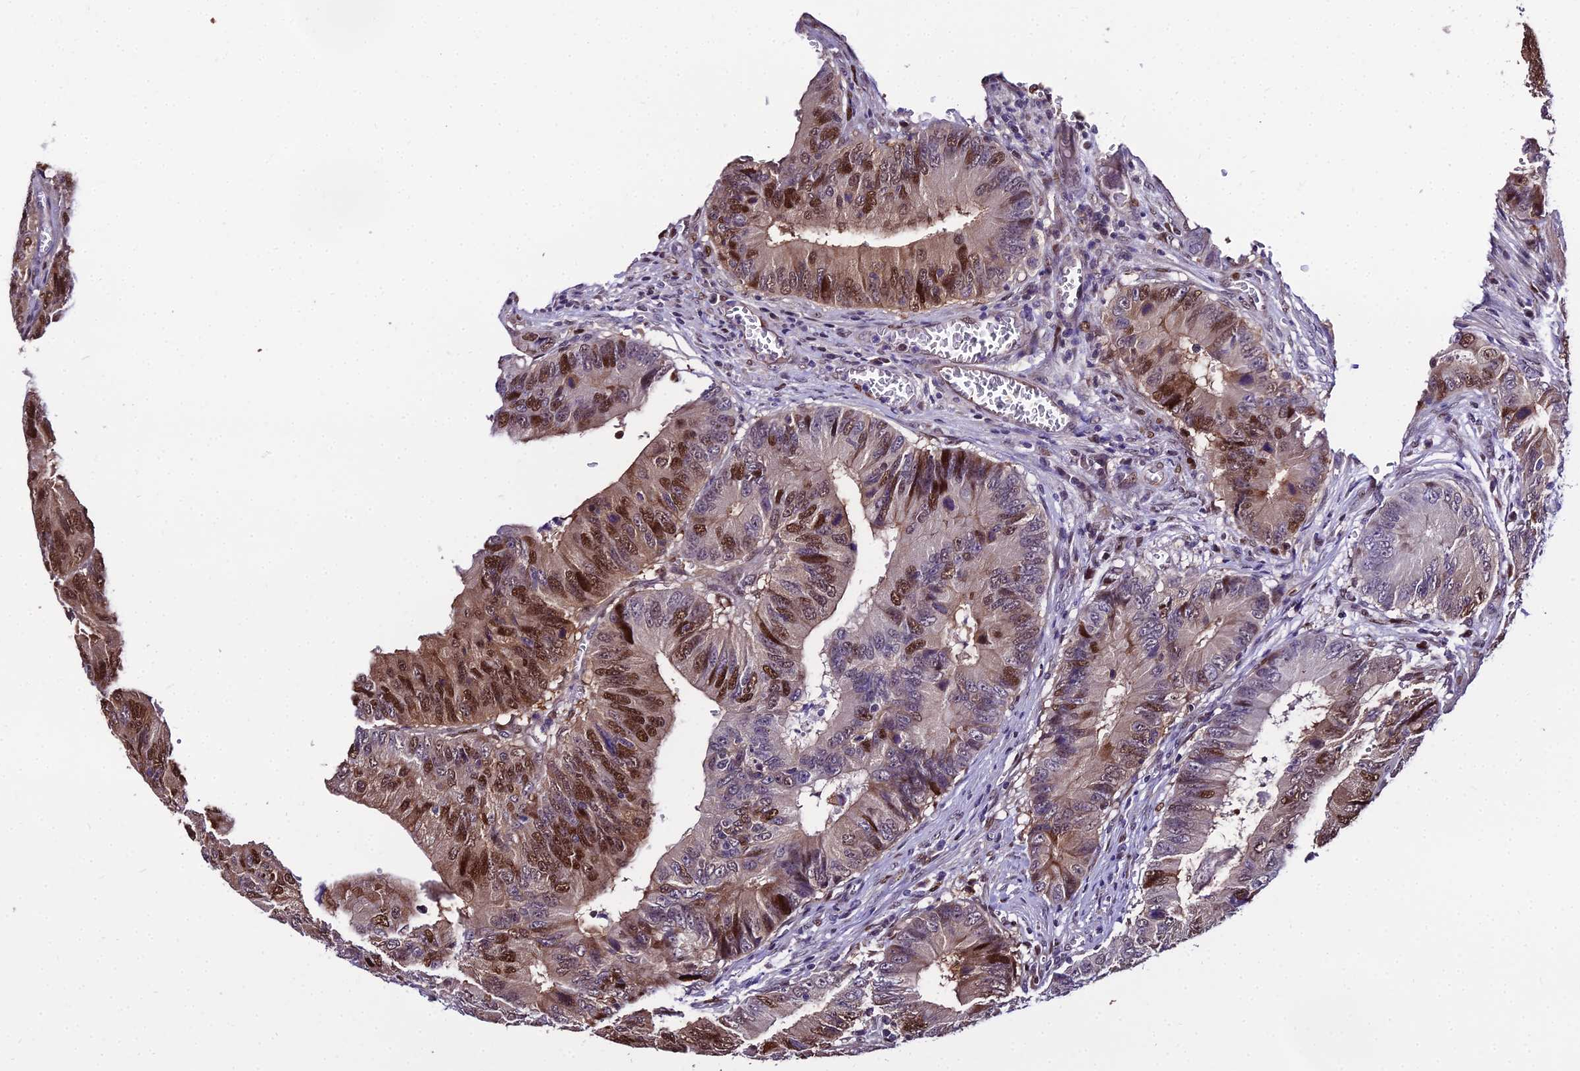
{"staining": {"intensity": "moderate", "quantity": "25%-75%", "location": "nuclear"}, "tissue": "colorectal cancer", "cell_type": "Tumor cells", "image_type": "cancer", "snomed": [{"axis": "morphology", "description": "Adenocarcinoma, NOS"}, {"axis": "topography", "description": "Colon"}], "caption": "Immunohistochemical staining of human colorectal adenocarcinoma shows moderate nuclear protein staining in about 25%-75% of tumor cells. The protein is shown in brown color, while the nuclei are stained blue.", "gene": "TRIML2", "patient": {"sex": "male", "age": 85}}